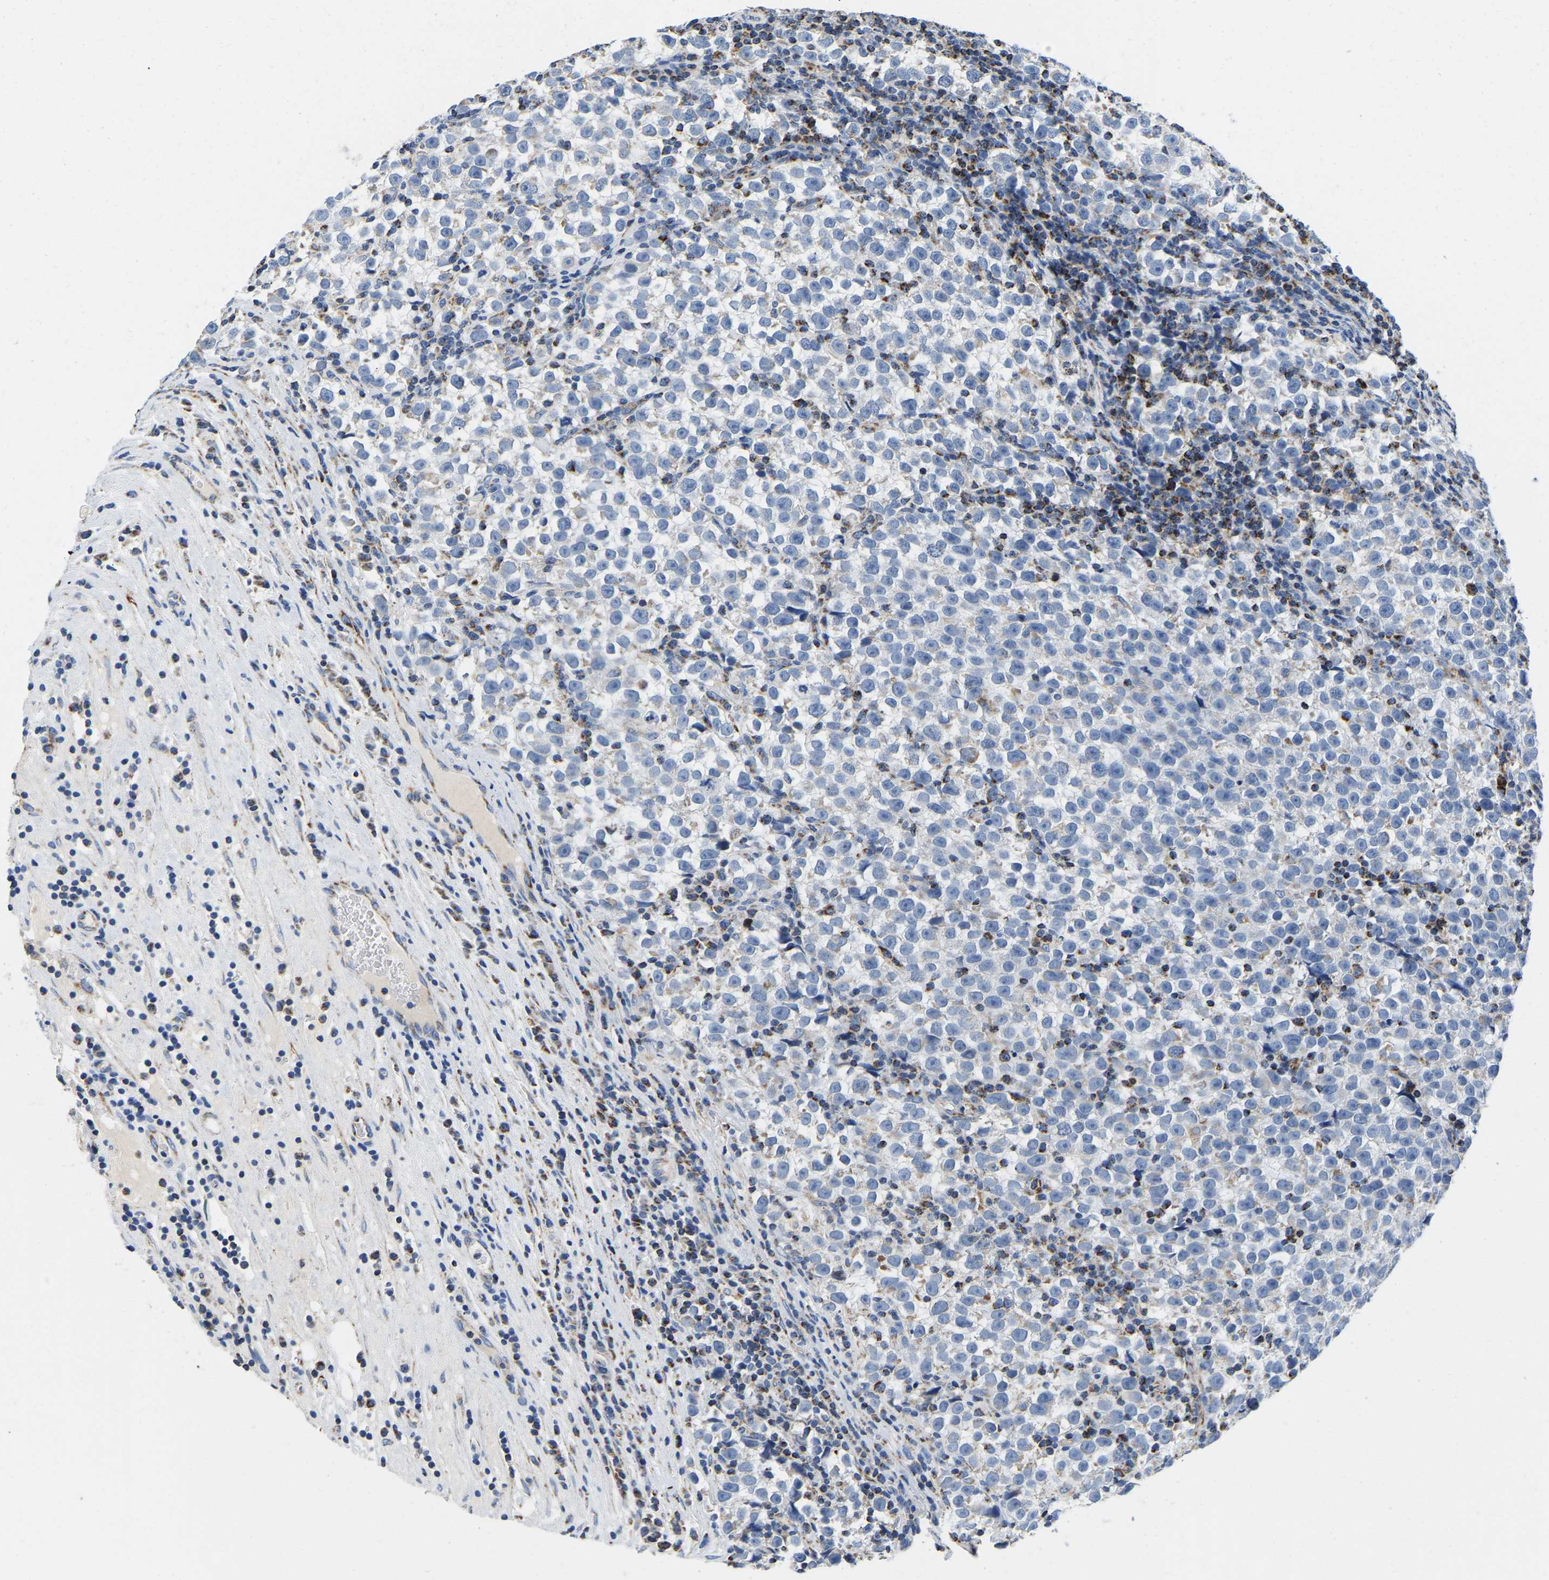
{"staining": {"intensity": "negative", "quantity": "none", "location": "none"}, "tissue": "testis cancer", "cell_type": "Tumor cells", "image_type": "cancer", "snomed": [{"axis": "morphology", "description": "Normal tissue, NOS"}, {"axis": "morphology", "description": "Seminoma, NOS"}, {"axis": "topography", "description": "Testis"}], "caption": "Tumor cells show no significant expression in seminoma (testis). (Stains: DAB (3,3'-diaminobenzidine) immunohistochemistry (IHC) with hematoxylin counter stain, Microscopy: brightfield microscopy at high magnification).", "gene": "SFXN1", "patient": {"sex": "male", "age": 43}}